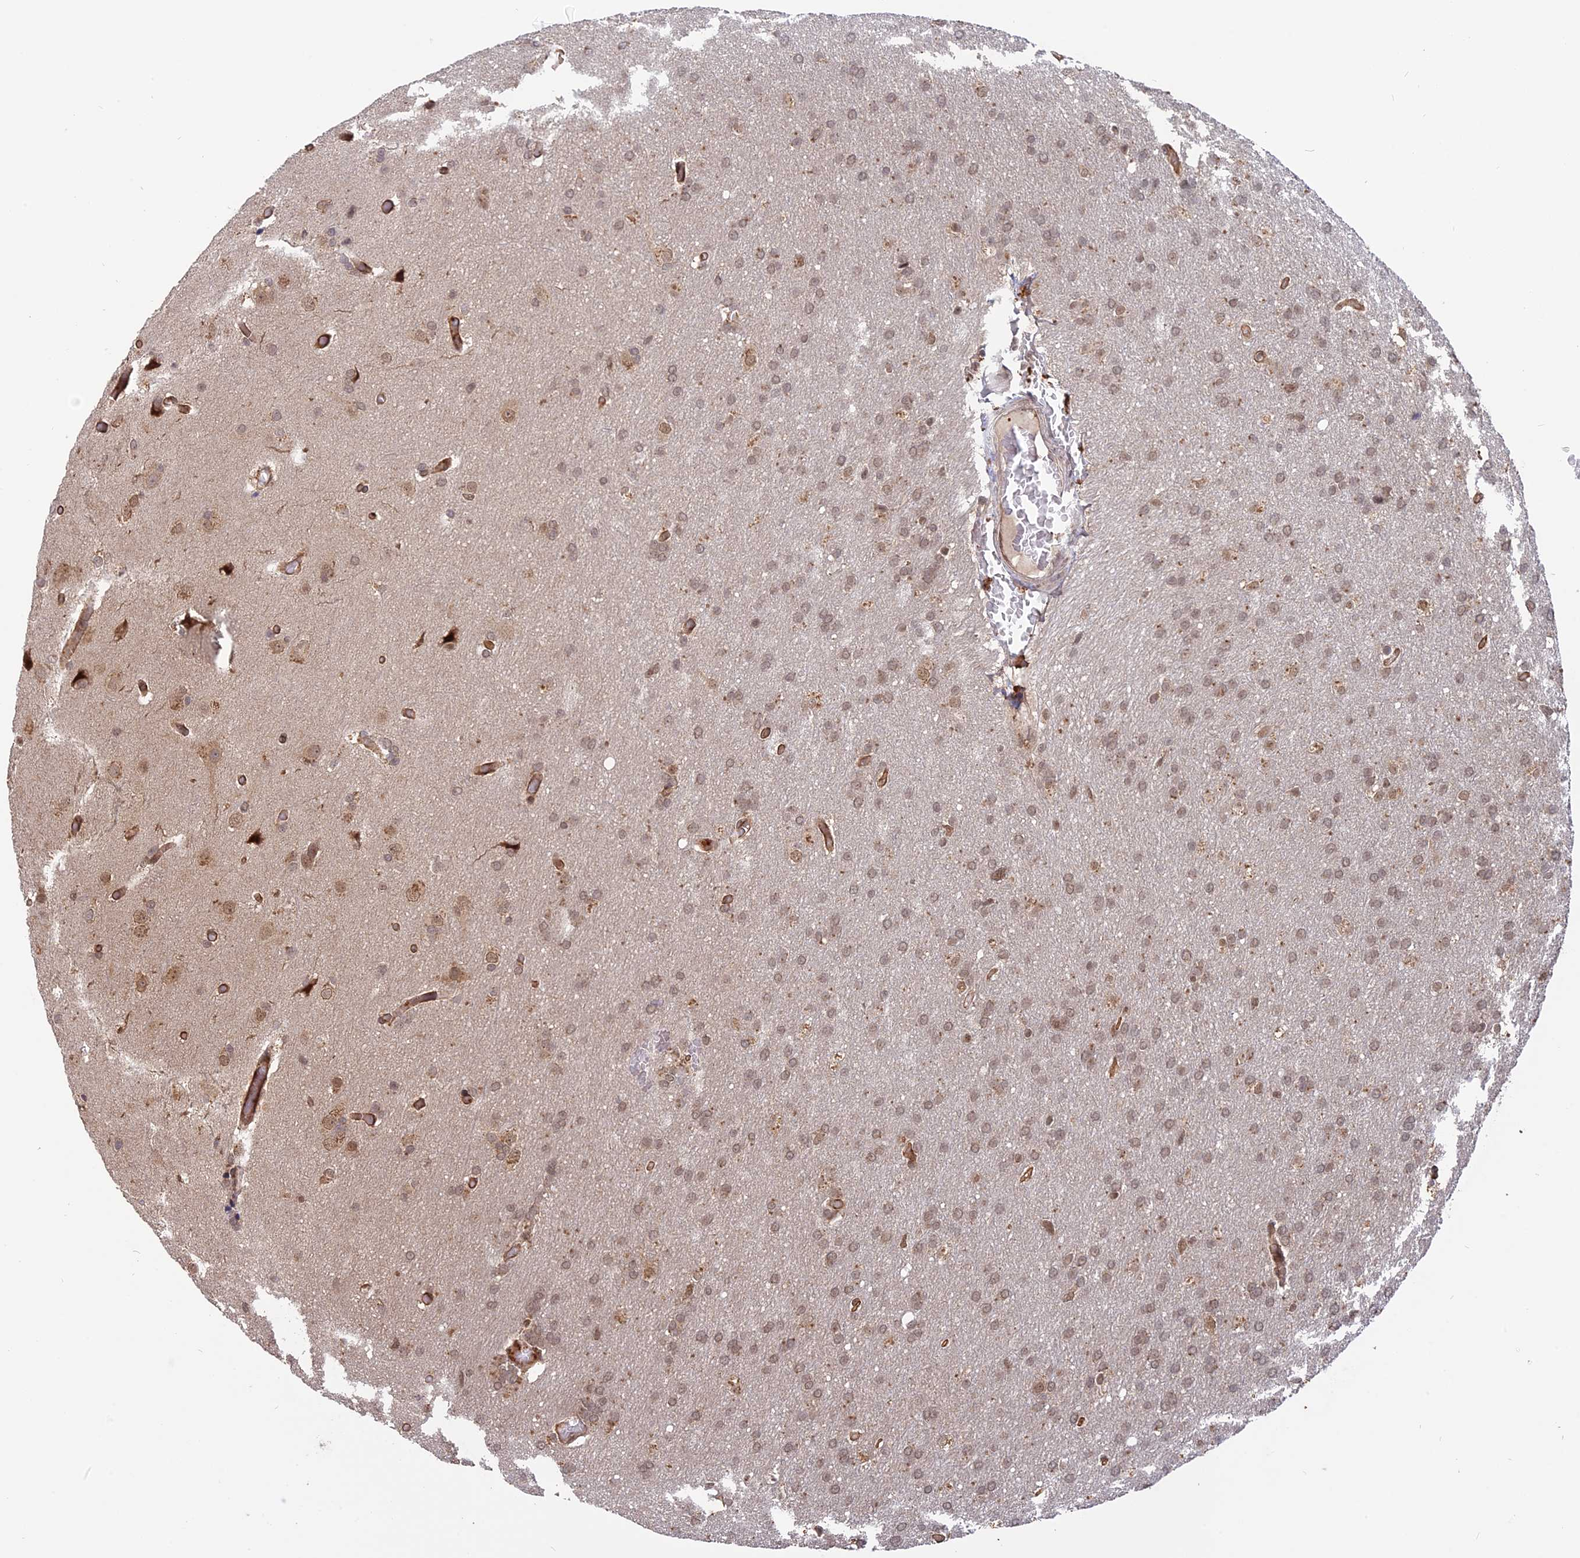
{"staining": {"intensity": "moderate", "quantity": ">75%", "location": "nuclear"}, "tissue": "glioma", "cell_type": "Tumor cells", "image_type": "cancer", "snomed": [{"axis": "morphology", "description": "Glioma, malignant, High grade"}, {"axis": "topography", "description": "Cerebral cortex"}], "caption": "Malignant high-grade glioma stained with a brown dye displays moderate nuclear positive staining in approximately >75% of tumor cells.", "gene": "PKIG", "patient": {"sex": "female", "age": 36}}